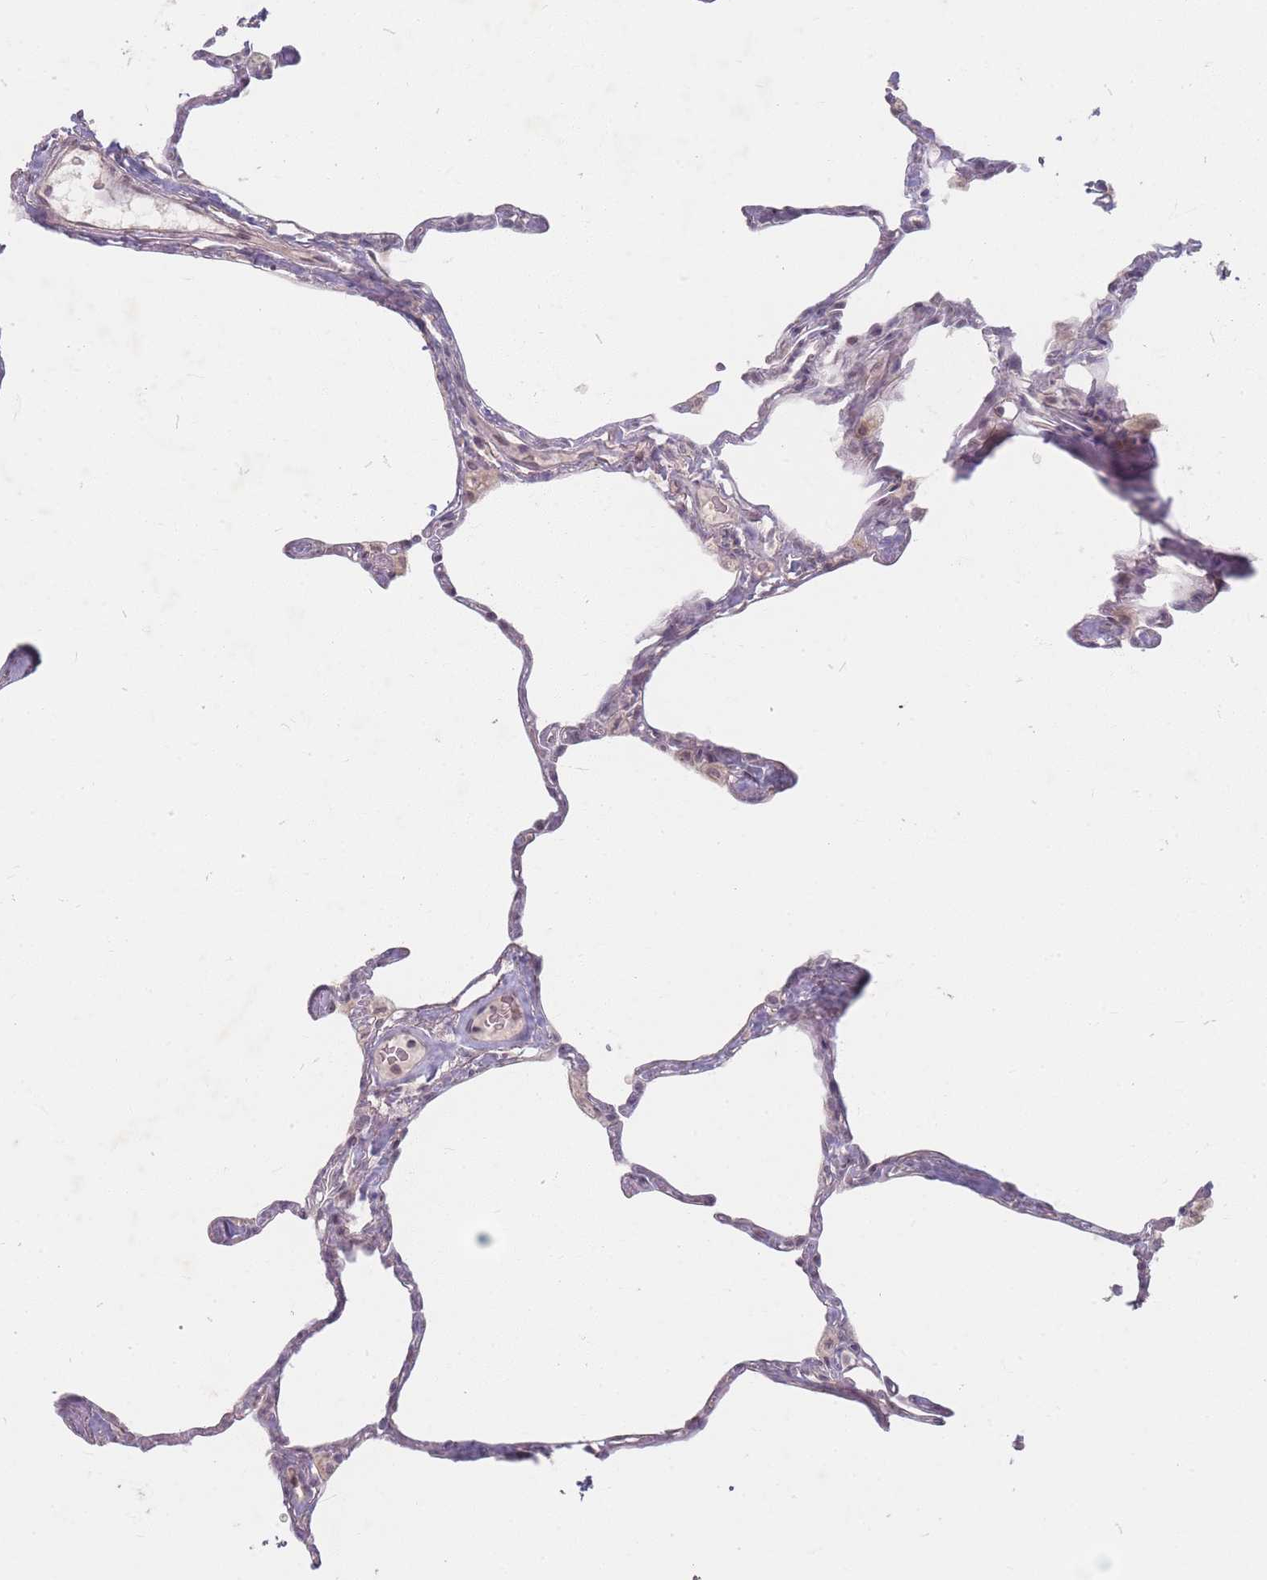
{"staining": {"intensity": "negative", "quantity": "none", "location": "none"}, "tissue": "lung", "cell_type": "Alveolar cells", "image_type": "normal", "snomed": [{"axis": "morphology", "description": "Normal tissue, NOS"}, {"axis": "topography", "description": "Lung"}], "caption": "Immunohistochemical staining of unremarkable human lung displays no significant staining in alveolar cells.", "gene": "GABRA6", "patient": {"sex": "male", "age": 65}}